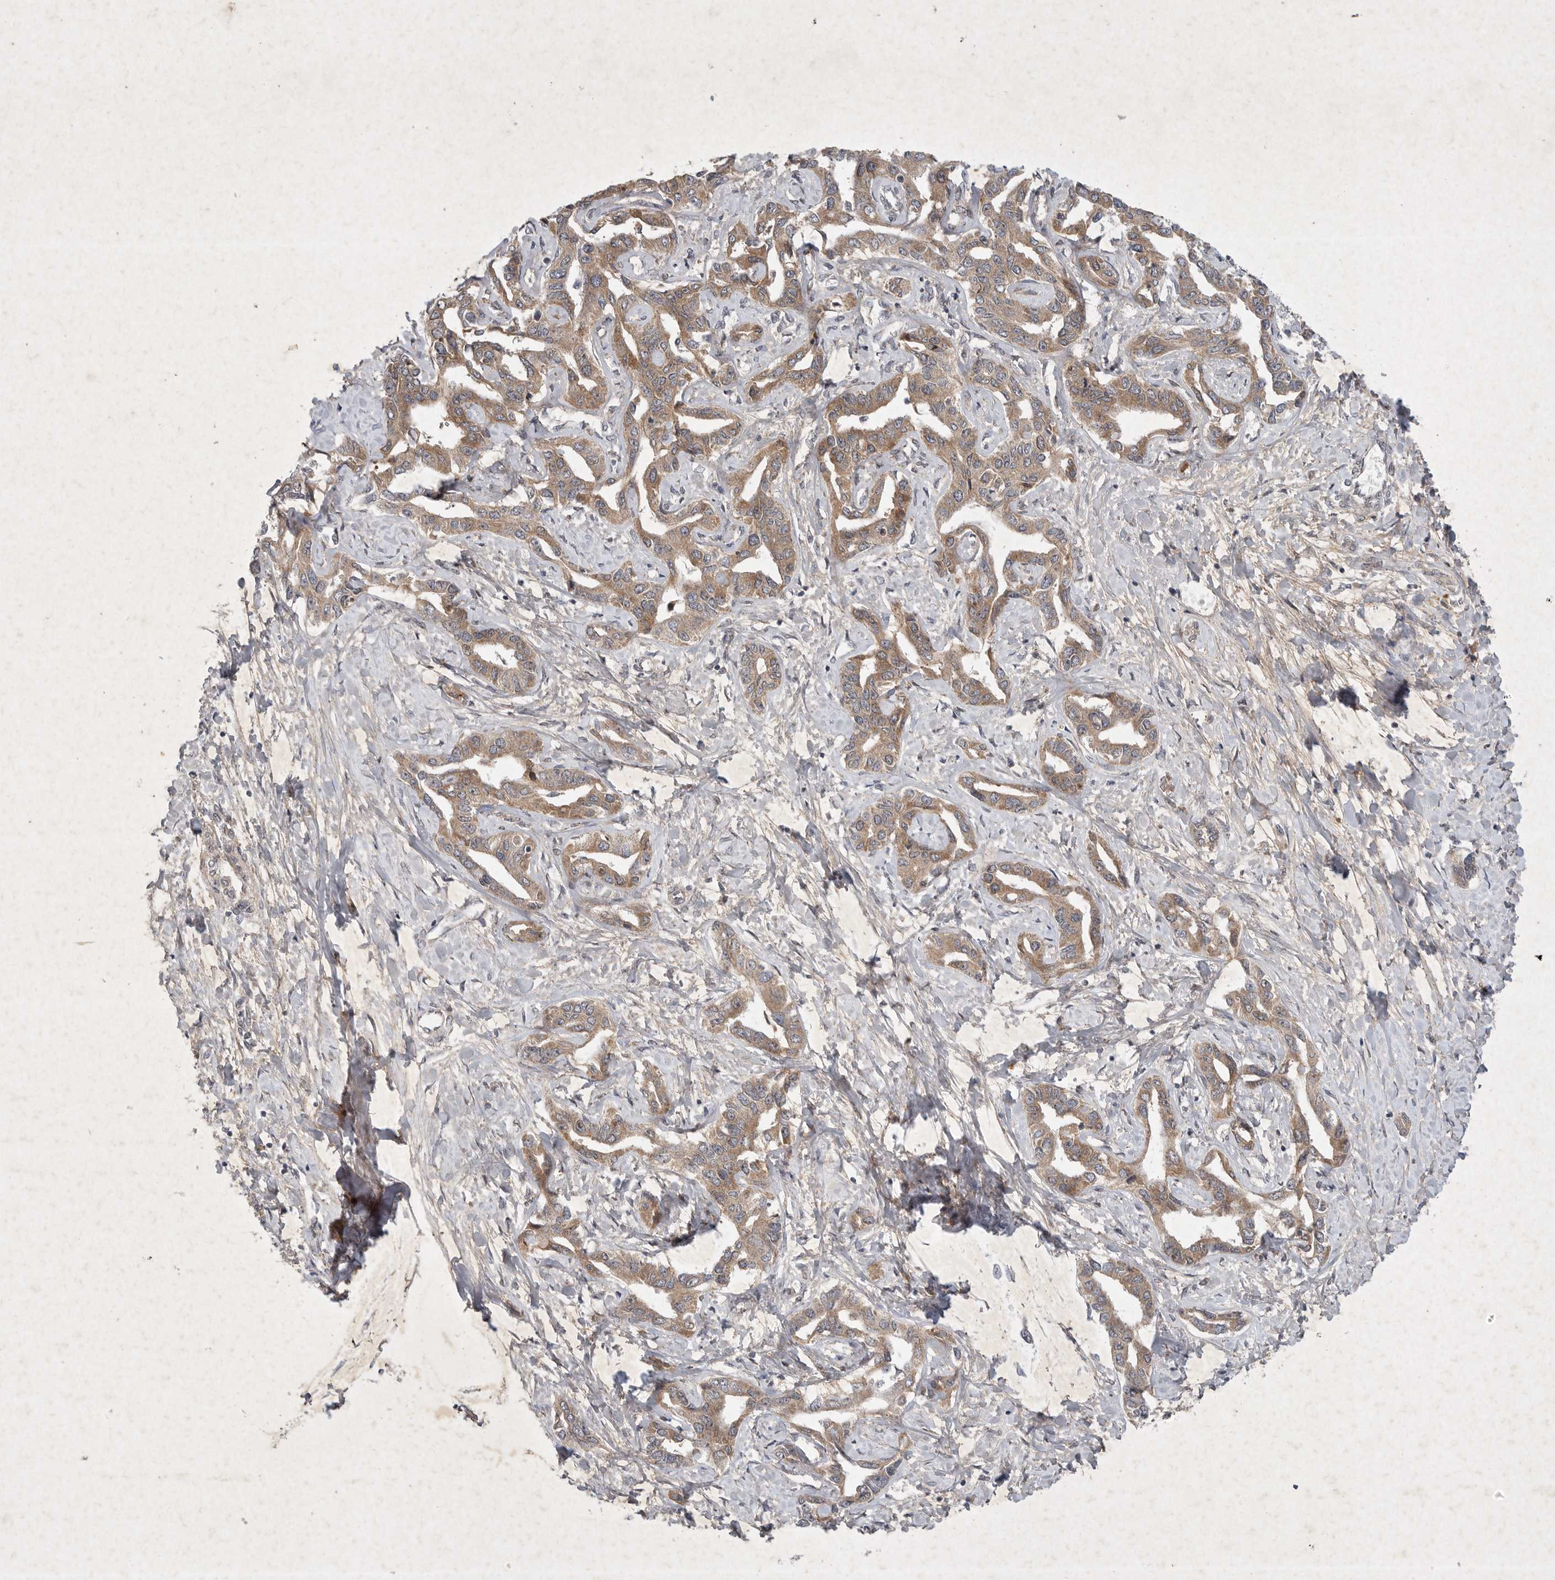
{"staining": {"intensity": "moderate", "quantity": ">75%", "location": "cytoplasmic/membranous"}, "tissue": "liver cancer", "cell_type": "Tumor cells", "image_type": "cancer", "snomed": [{"axis": "morphology", "description": "Cholangiocarcinoma"}, {"axis": "topography", "description": "Liver"}], "caption": "Immunohistochemical staining of liver cholangiocarcinoma shows moderate cytoplasmic/membranous protein positivity in about >75% of tumor cells.", "gene": "DDR1", "patient": {"sex": "male", "age": 59}}